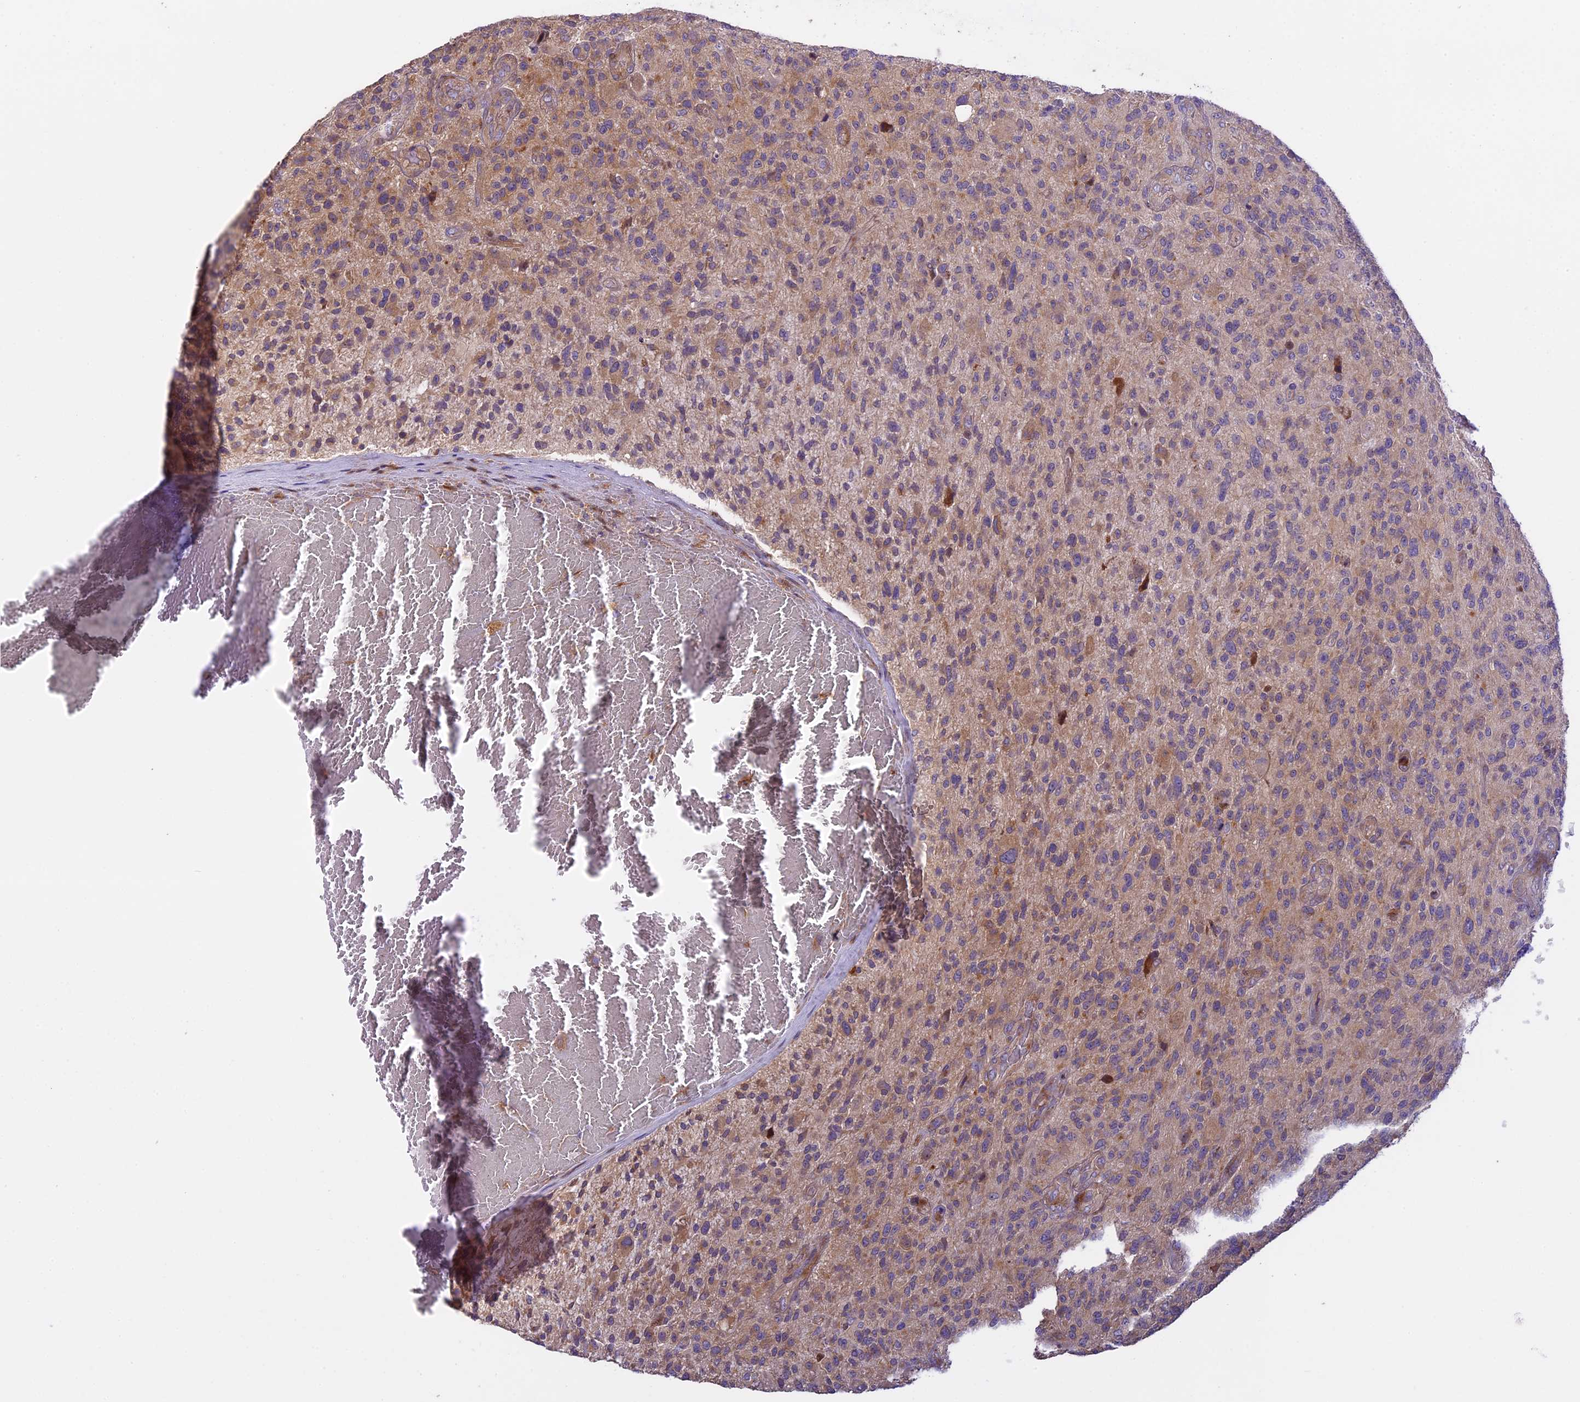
{"staining": {"intensity": "weak", "quantity": "25%-75%", "location": "cytoplasmic/membranous"}, "tissue": "glioma", "cell_type": "Tumor cells", "image_type": "cancer", "snomed": [{"axis": "morphology", "description": "Glioma, malignant, High grade"}, {"axis": "topography", "description": "Brain"}], "caption": "Protein staining shows weak cytoplasmic/membranous positivity in approximately 25%-75% of tumor cells in malignant high-grade glioma.", "gene": "SPIRE1", "patient": {"sex": "male", "age": 47}}